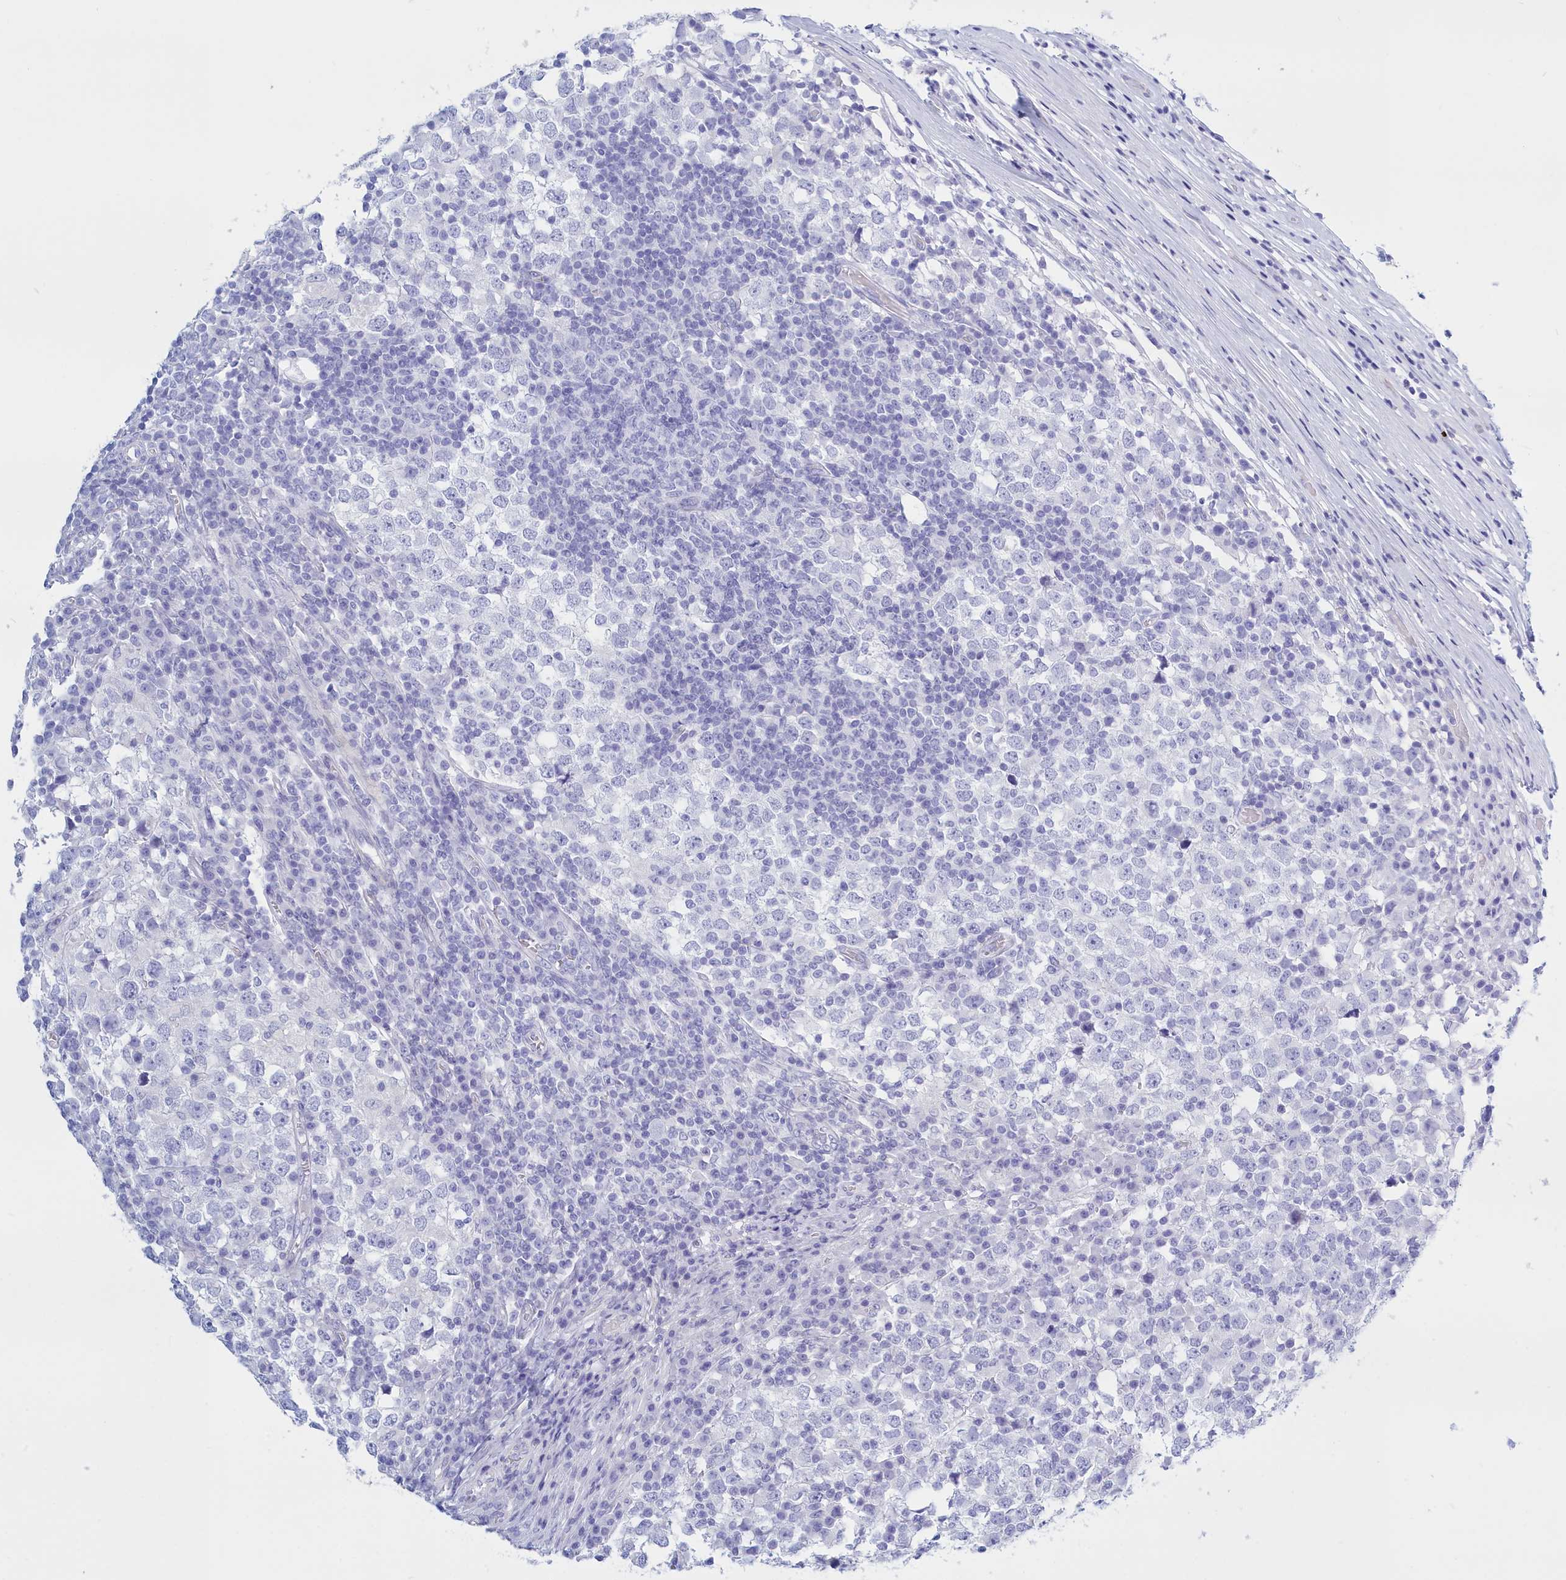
{"staining": {"intensity": "negative", "quantity": "none", "location": "none"}, "tissue": "testis cancer", "cell_type": "Tumor cells", "image_type": "cancer", "snomed": [{"axis": "morphology", "description": "Seminoma, NOS"}, {"axis": "topography", "description": "Testis"}], "caption": "Human testis cancer stained for a protein using immunohistochemistry exhibits no expression in tumor cells.", "gene": "TMEM97", "patient": {"sex": "male", "age": 65}}